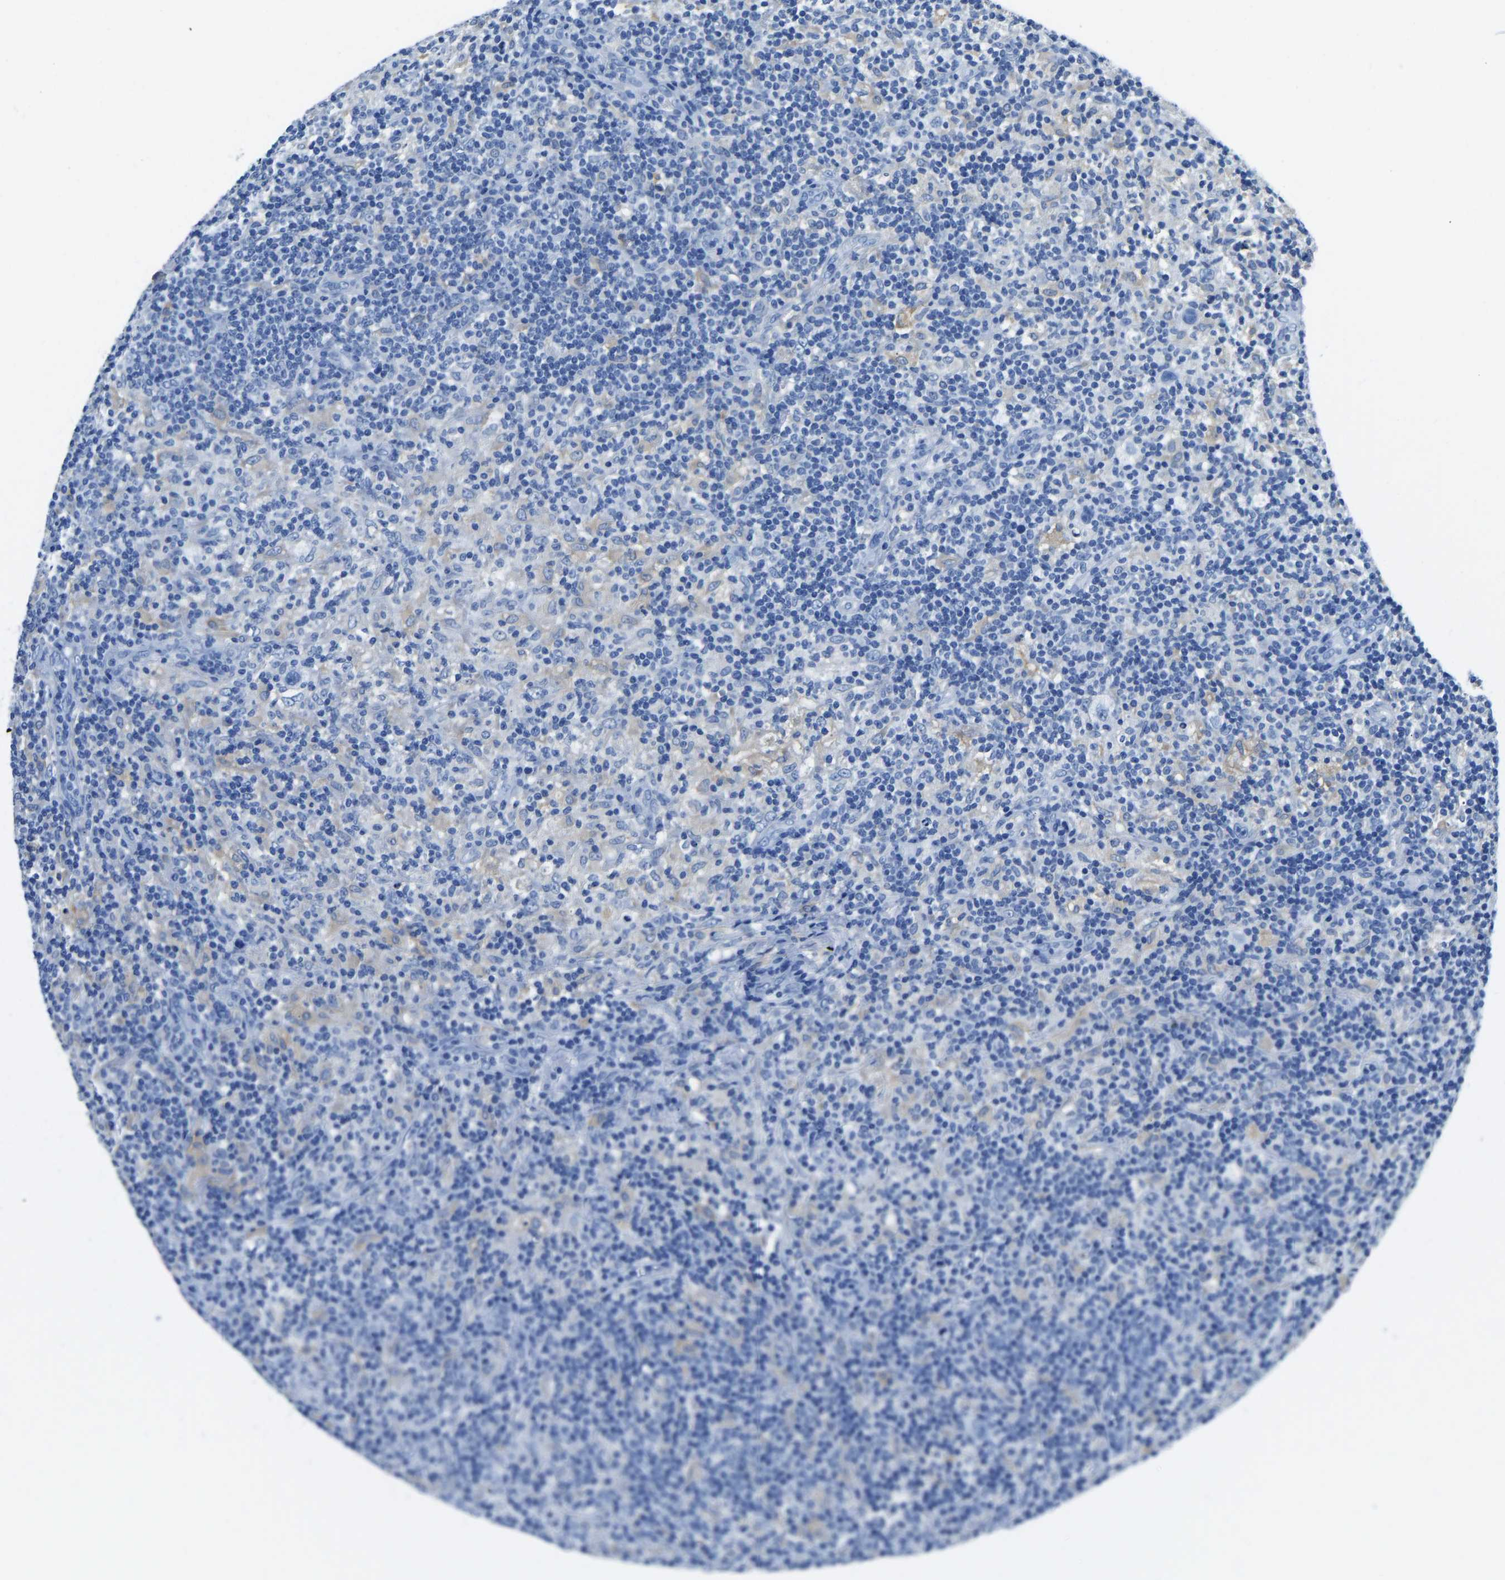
{"staining": {"intensity": "weak", "quantity": "25%-75%", "location": "cytoplasmic/membranous"}, "tissue": "lymphoma", "cell_type": "Tumor cells", "image_type": "cancer", "snomed": [{"axis": "morphology", "description": "Hodgkin's disease, NOS"}, {"axis": "topography", "description": "Lymph node"}], "caption": "Hodgkin's disease was stained to show a protein in brown. There is low levels of weak cytoplasmic/membranous expression in approximately 25%-75% of tumor cells.", "gene": "ZDHHC13", "patient": {"sex": "male", "age": 70}}